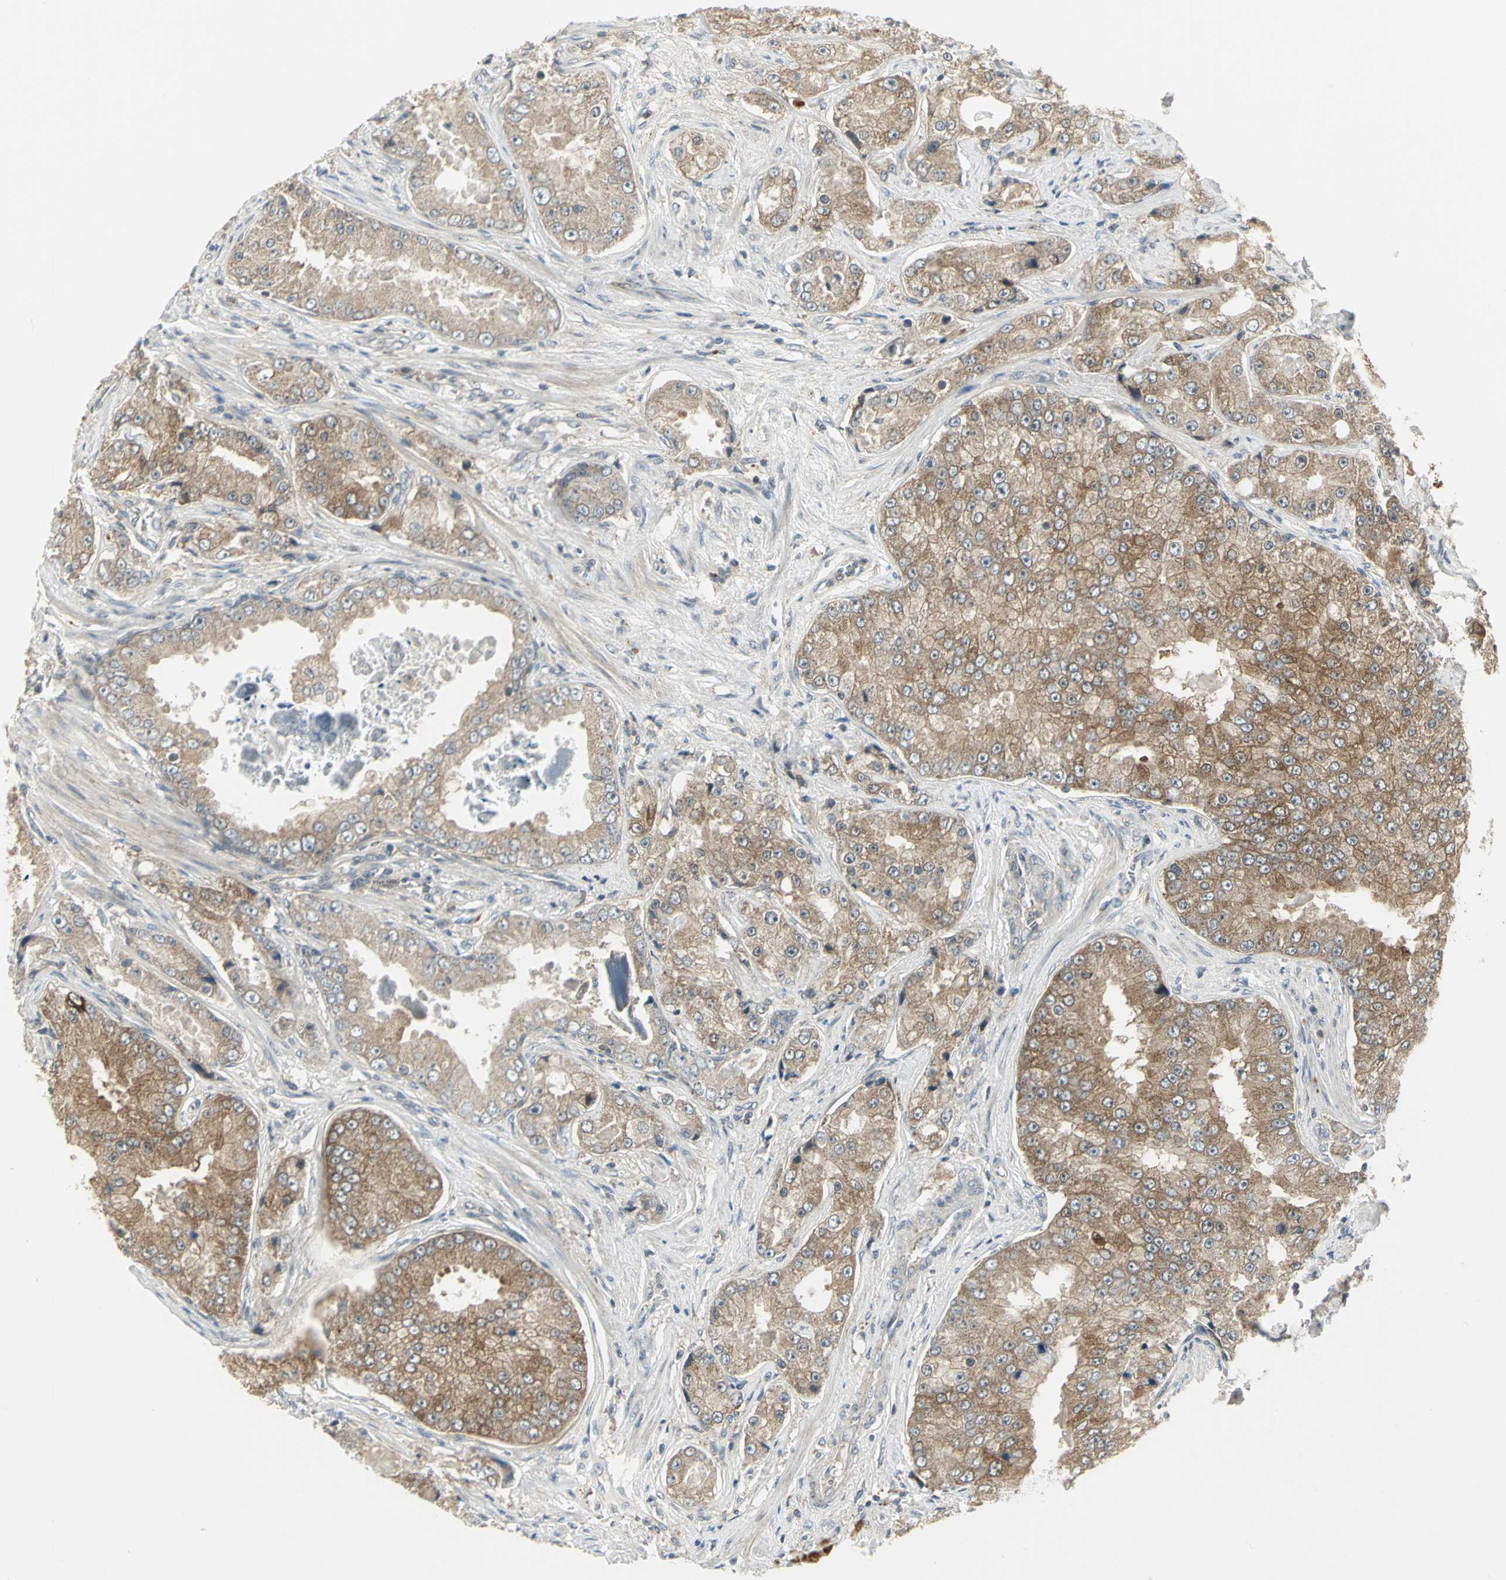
{"staining": {"intensity": "moderate", "quantity": ">75%", "location": "cytoplasmic/membranous"}, "tissue": "prostate cancer", "cell_type": "Tumor cells", "image_type": "cancer", "snomed": [{"axis": "morphology", "description": "Adenocarcinoma, High grade"}, {"axis": "topography", "description": "Prostate"}], "caption": "An IHC micrograph of neoplastic tissue is shown. Protein staining in brown highlights moderate cytoplasmic/membranous positivity in prostate cancer (adenocarcinoma (high-grade)) within tumor cells. (DAB (3,3'-diaminobenzidine) IHC with brightfield microscopy, high magnification).", "gene": "MAPK8IP3", "patient": {"sex": "male", "age": 73}}